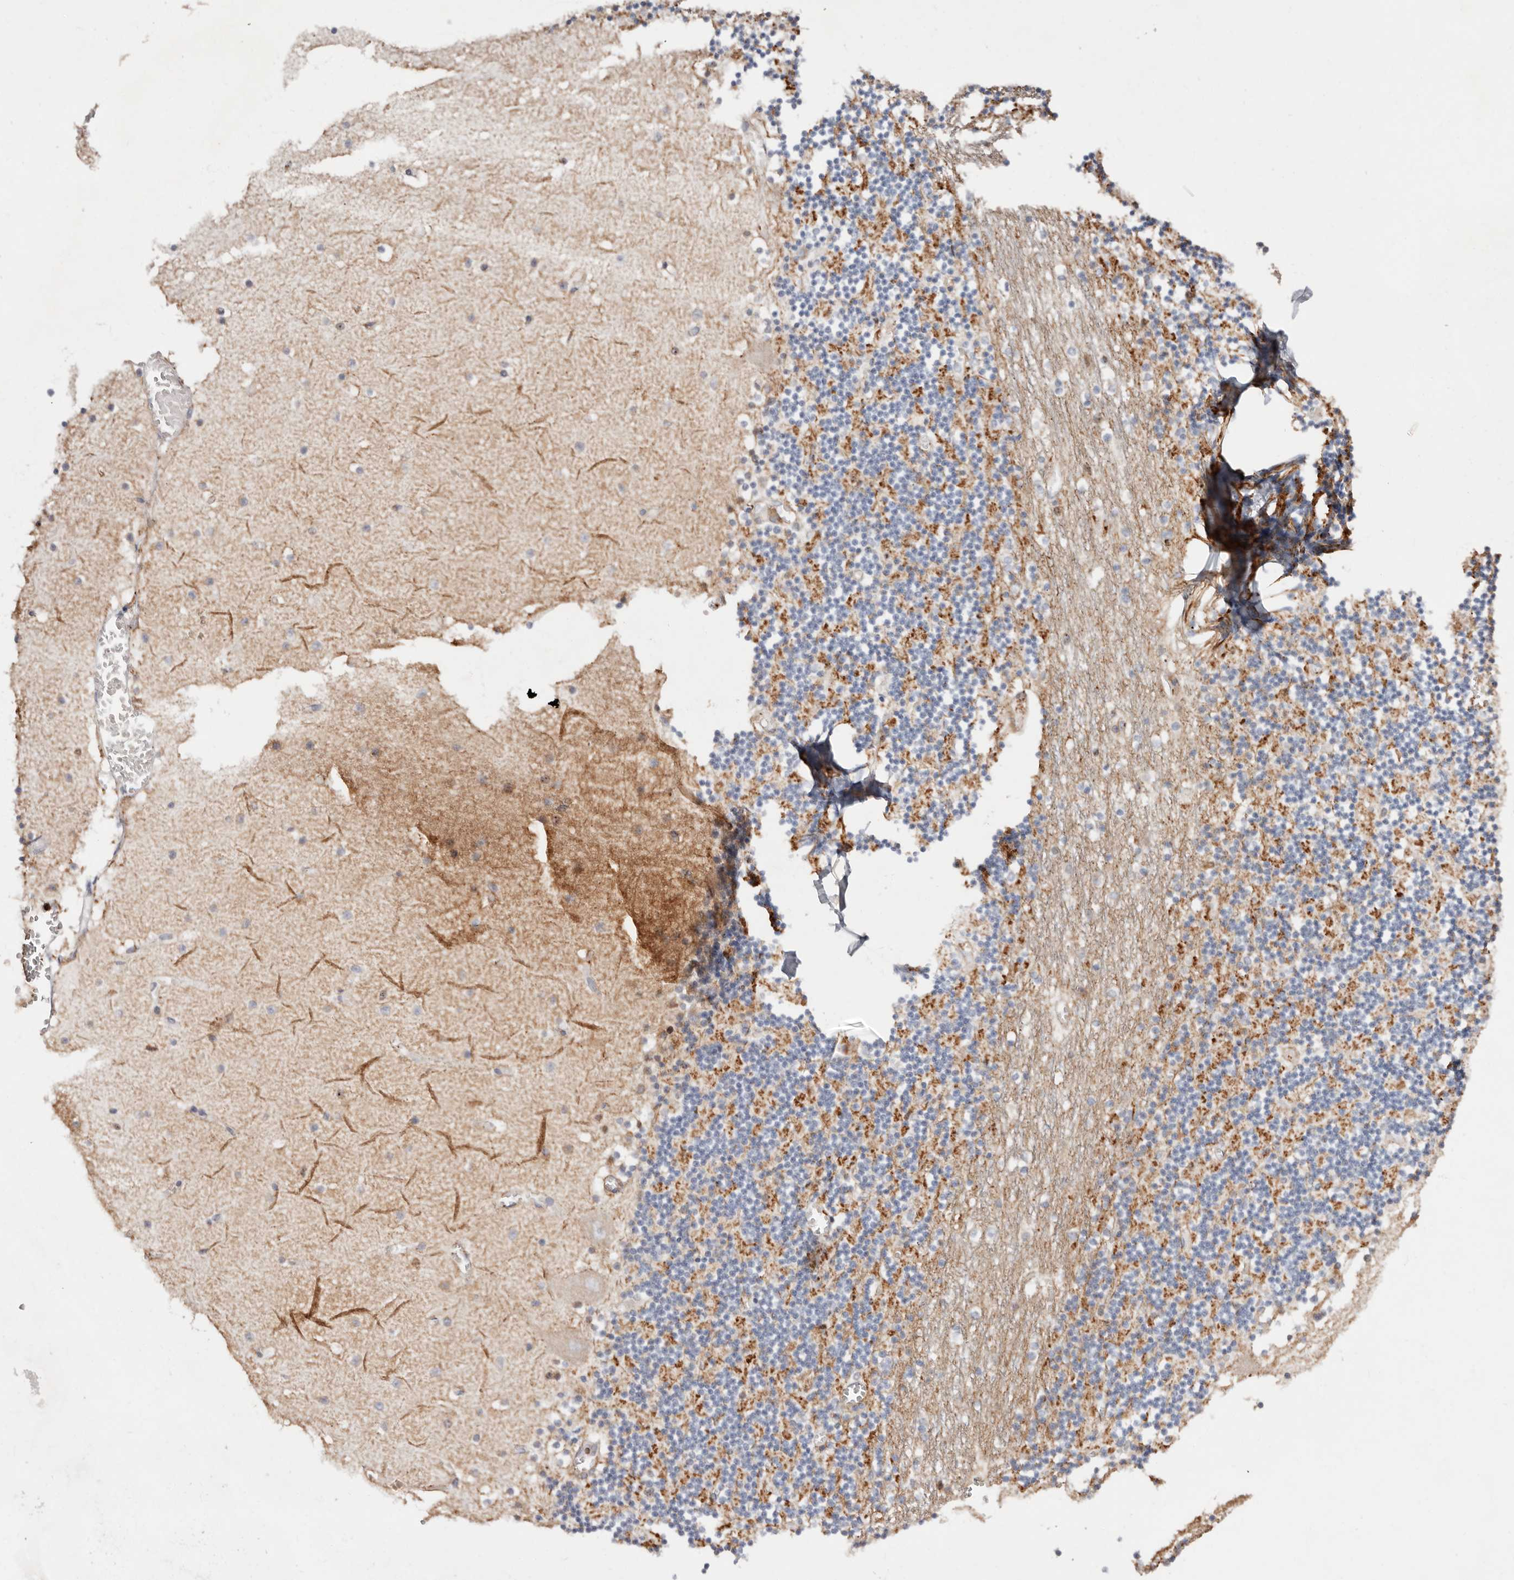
{"staining": {"intensity": "strong", "quantity": "25%-75%", "location": "cytoplasmic/membranous"}, "tissue": "cerebellum", "cell_type": "Cells in granular layer", "image_type": "normal", "snomed": [{"axis": "morphology", "description": "Normal tissue, NOS"}, {"axis": "topography", "description": "Cerebellum"}], "caption": "The histopathology image displays a brown stain indicating the presence of a protein in the cytoplasmic/membranous of cells in granular layer in cerebellum. (Stains: DAB (3,3'-diaminobenzidine) in brown, nuclei in blue, Microscopy: brightfield microscopy at high magnification).", "gene": "PTPN22", "patient": {"sex": "female", "age": 28}}